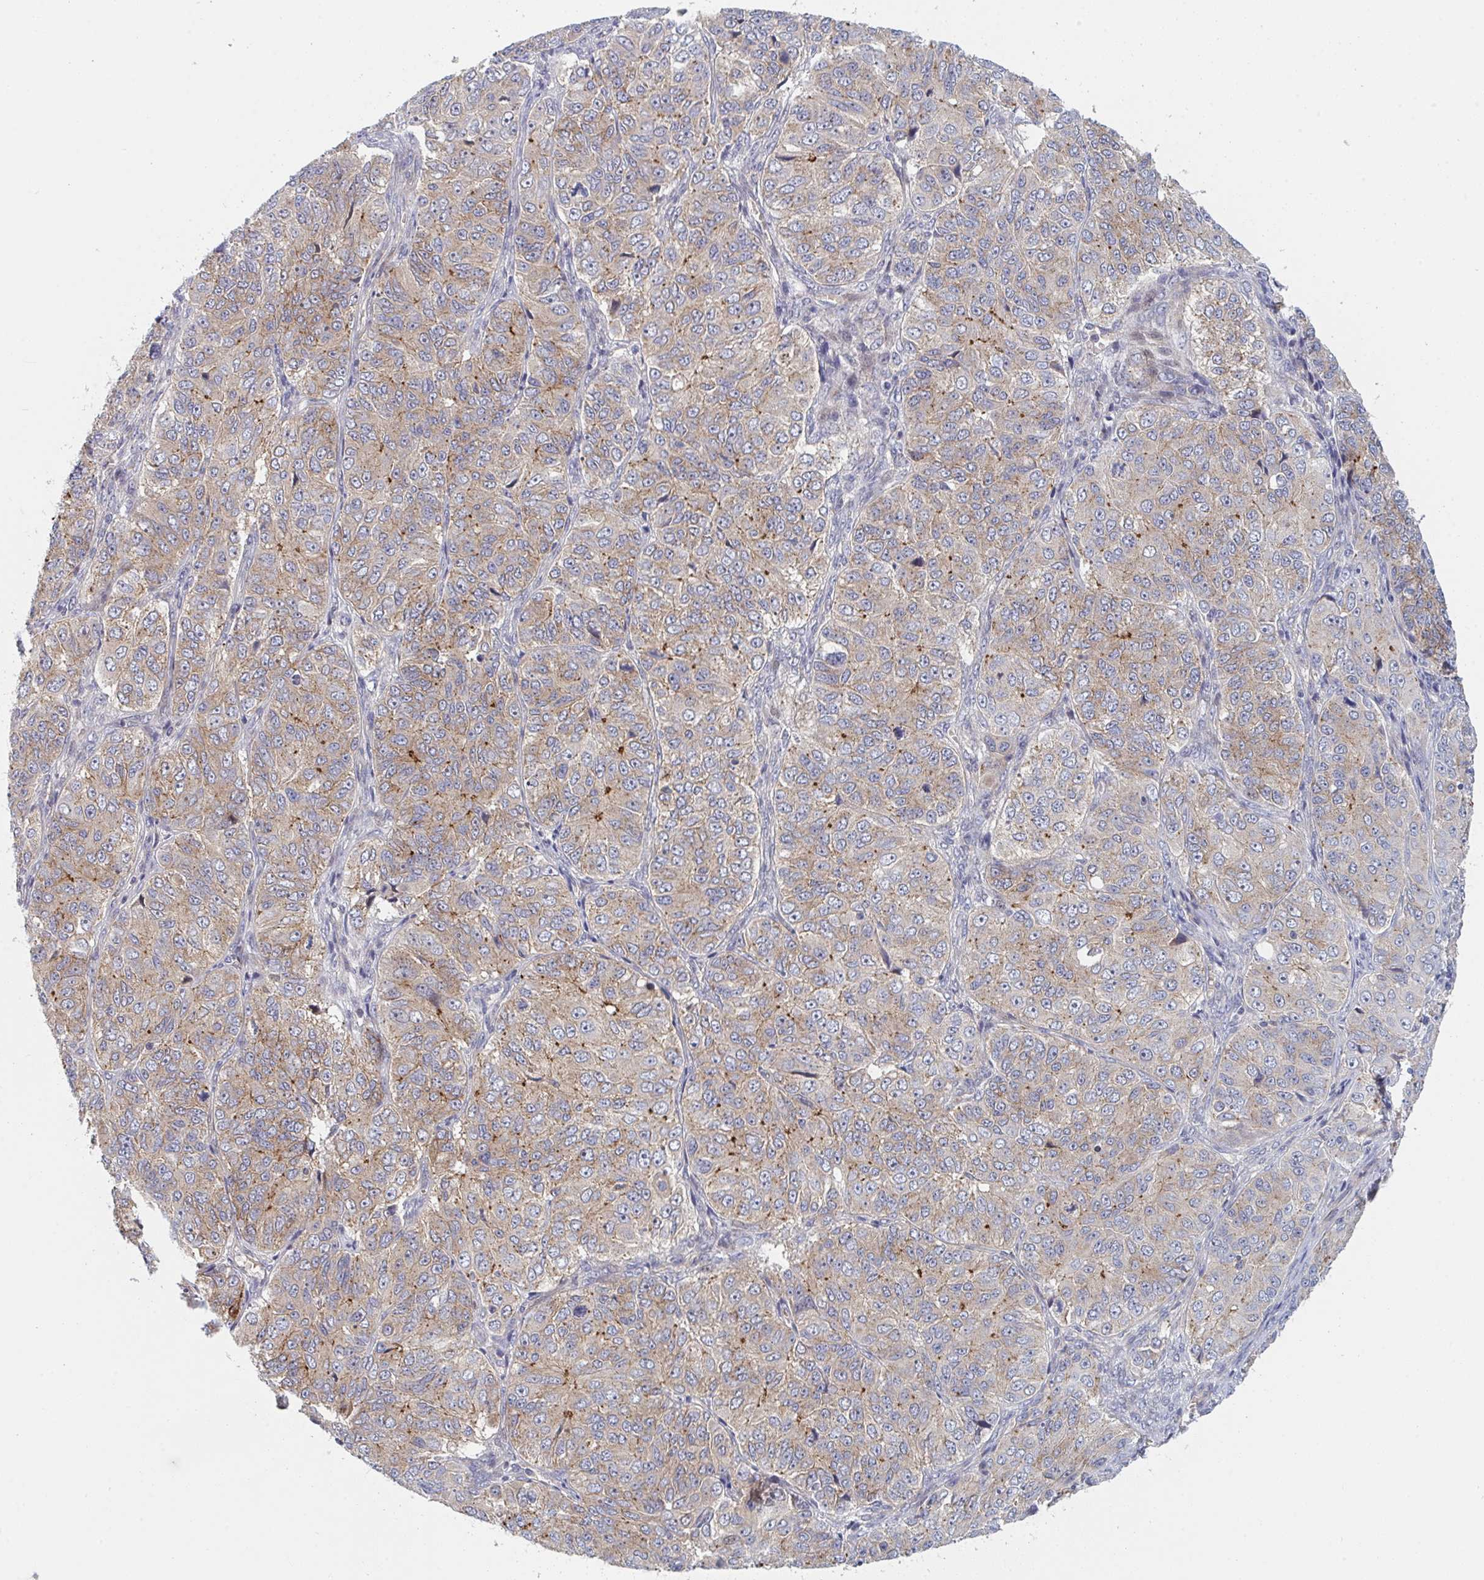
{"staining": {"intensity": "weak", "quantity": ">75%", "location": "cytoplasmic/membranous"}, "tissue": "ovarian cancer", "cell_type": "Tumor cells", "image_type": "cancer", "snomed": [{"axis": "morphology", "description": "Carcinoma, endometroid"}, {"axis": "topography", "description": "Ovary"}], "caption": "This image reveals immunohistochemistry (IHC) staining of human ovarian cancer, with low weak cytoplasmic/membranous staining in about >75% of tumor cells.", "gene": "TNFSF4", "patient": {"sex": "female", "age": 51}}